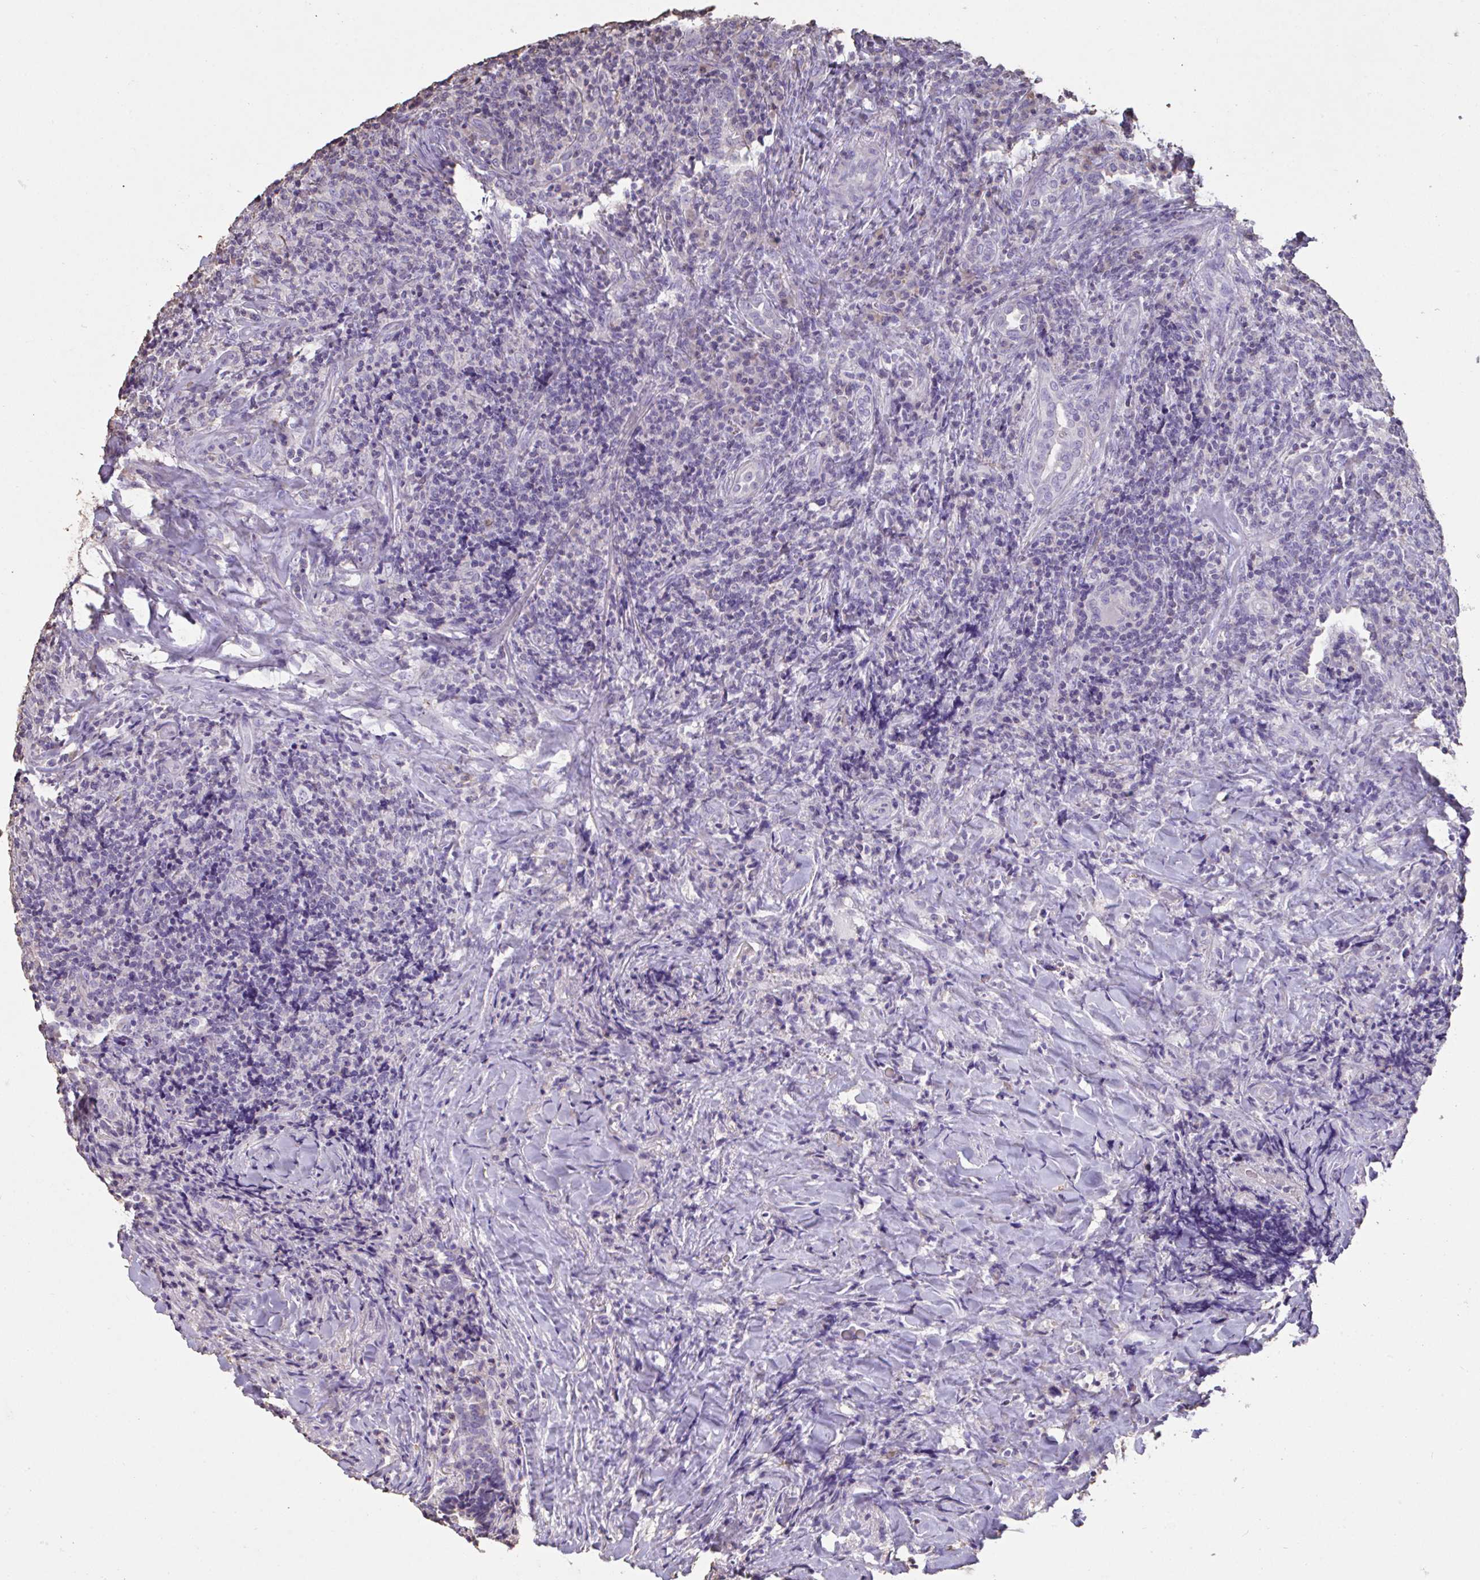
{"staining": {"intensity": "negative", "quantity": "none", "location": "none"}, "tissue": "lymphoma", "cell_type": "Tumor cells", "image_type": "cancer", "snomed": [{"axis": "morphology", "description": "Hodgkin's disease, NOS"}, {"axis": "topography", "description": "Lung"}], "caption": "Histopathology image shows no significant protein staining in tumor cells of Hodgkin's disease.", "gene": "IL23R", "patient": {"sex": "male", "age": 17}}